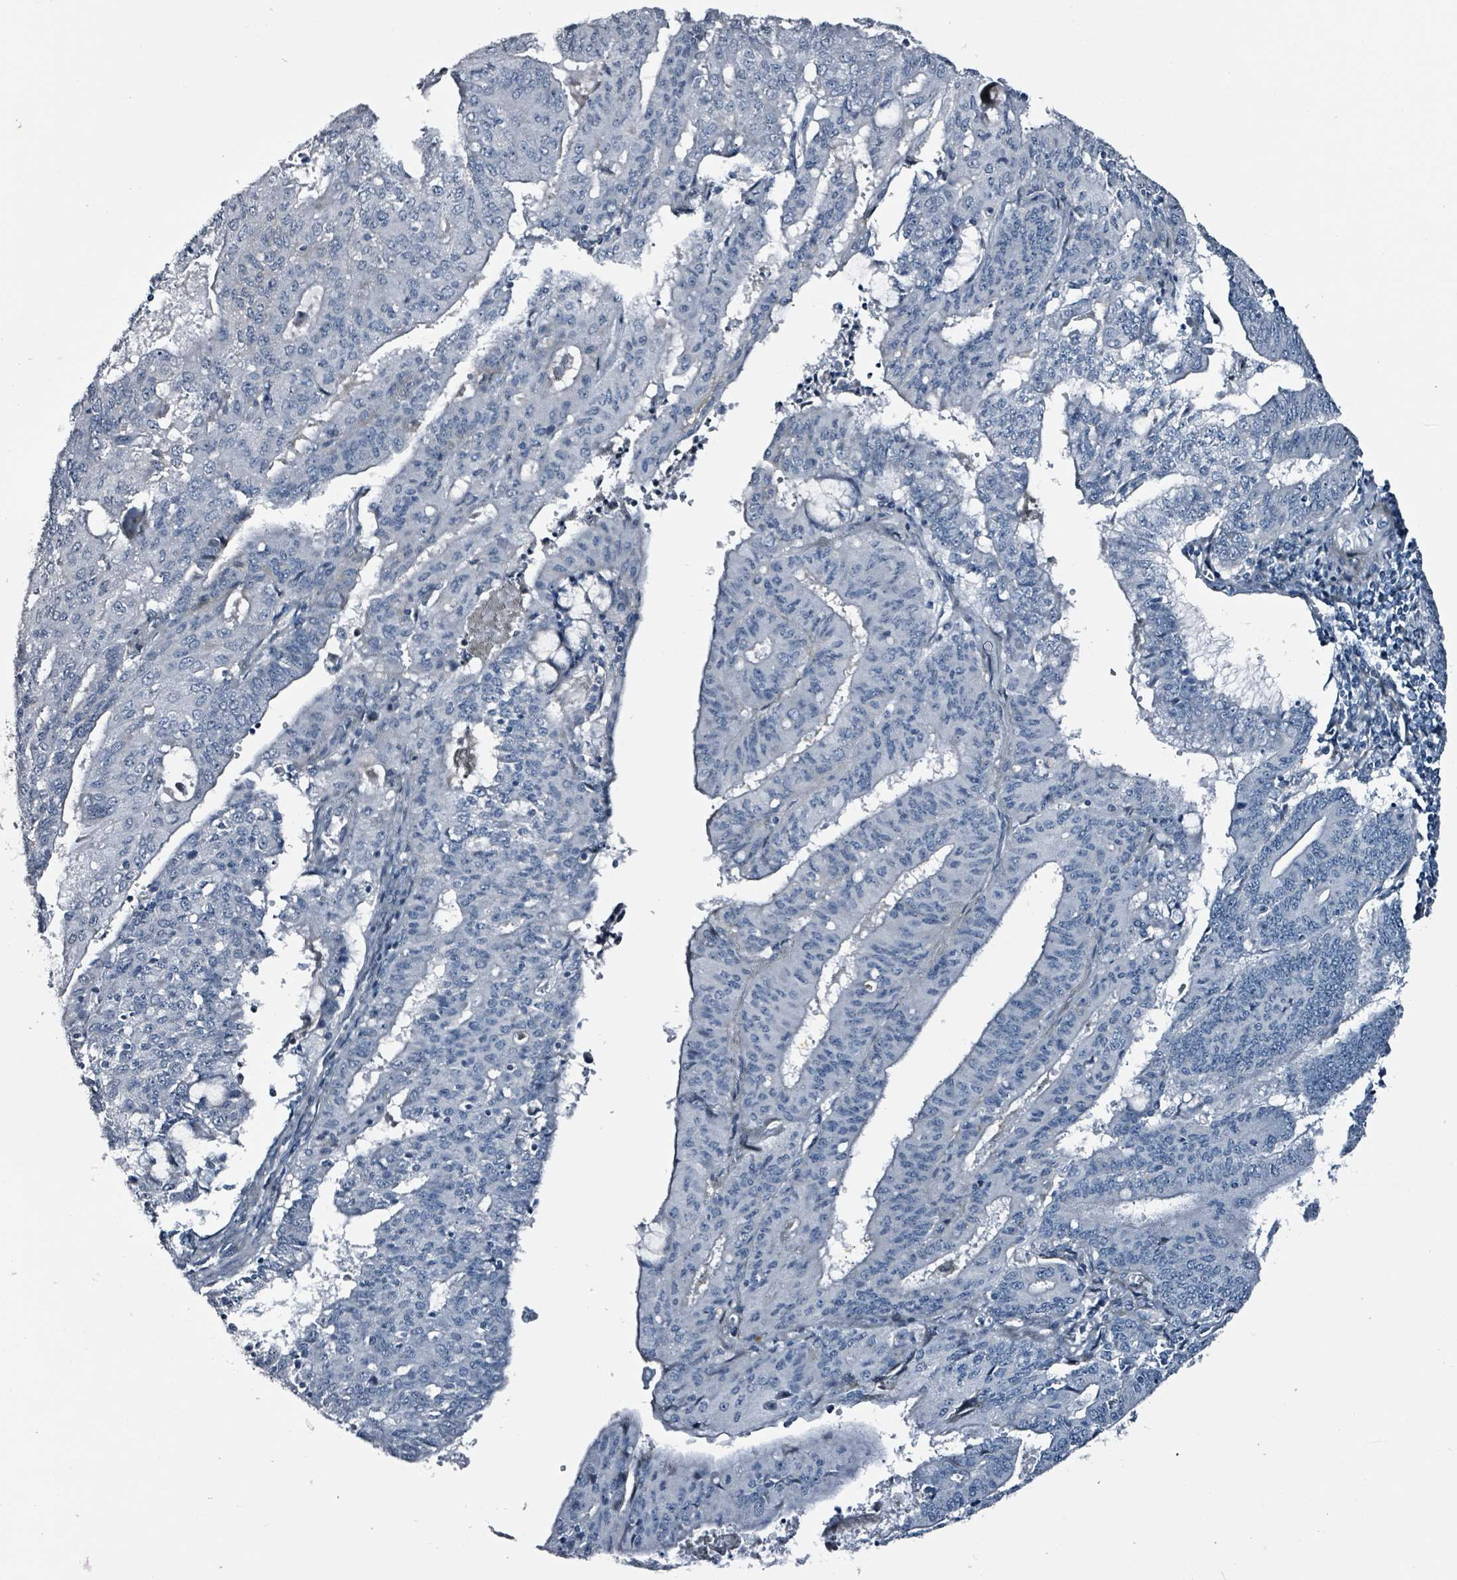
{"staining": {"intensity": "negative", "quantity": "none", "location": "none"}, "tissue": "endometrial cancer", "cell_type": "Tumor cells", "image_type": "cancer", "snomed": [{"axis": "morphology", "description": "Adenocarcinoma, NOS"}, {"axis": "topography", "description": "Endometrium"}], "caption": "Immunohistochemistry photomicrograph of neoplastic tissue: endometrial adenocarcinoma stained with DAB reveals no significant protein staining in tumor cells.", "gene": "CA9", "patient": {"sex": "female", "age": 59}}